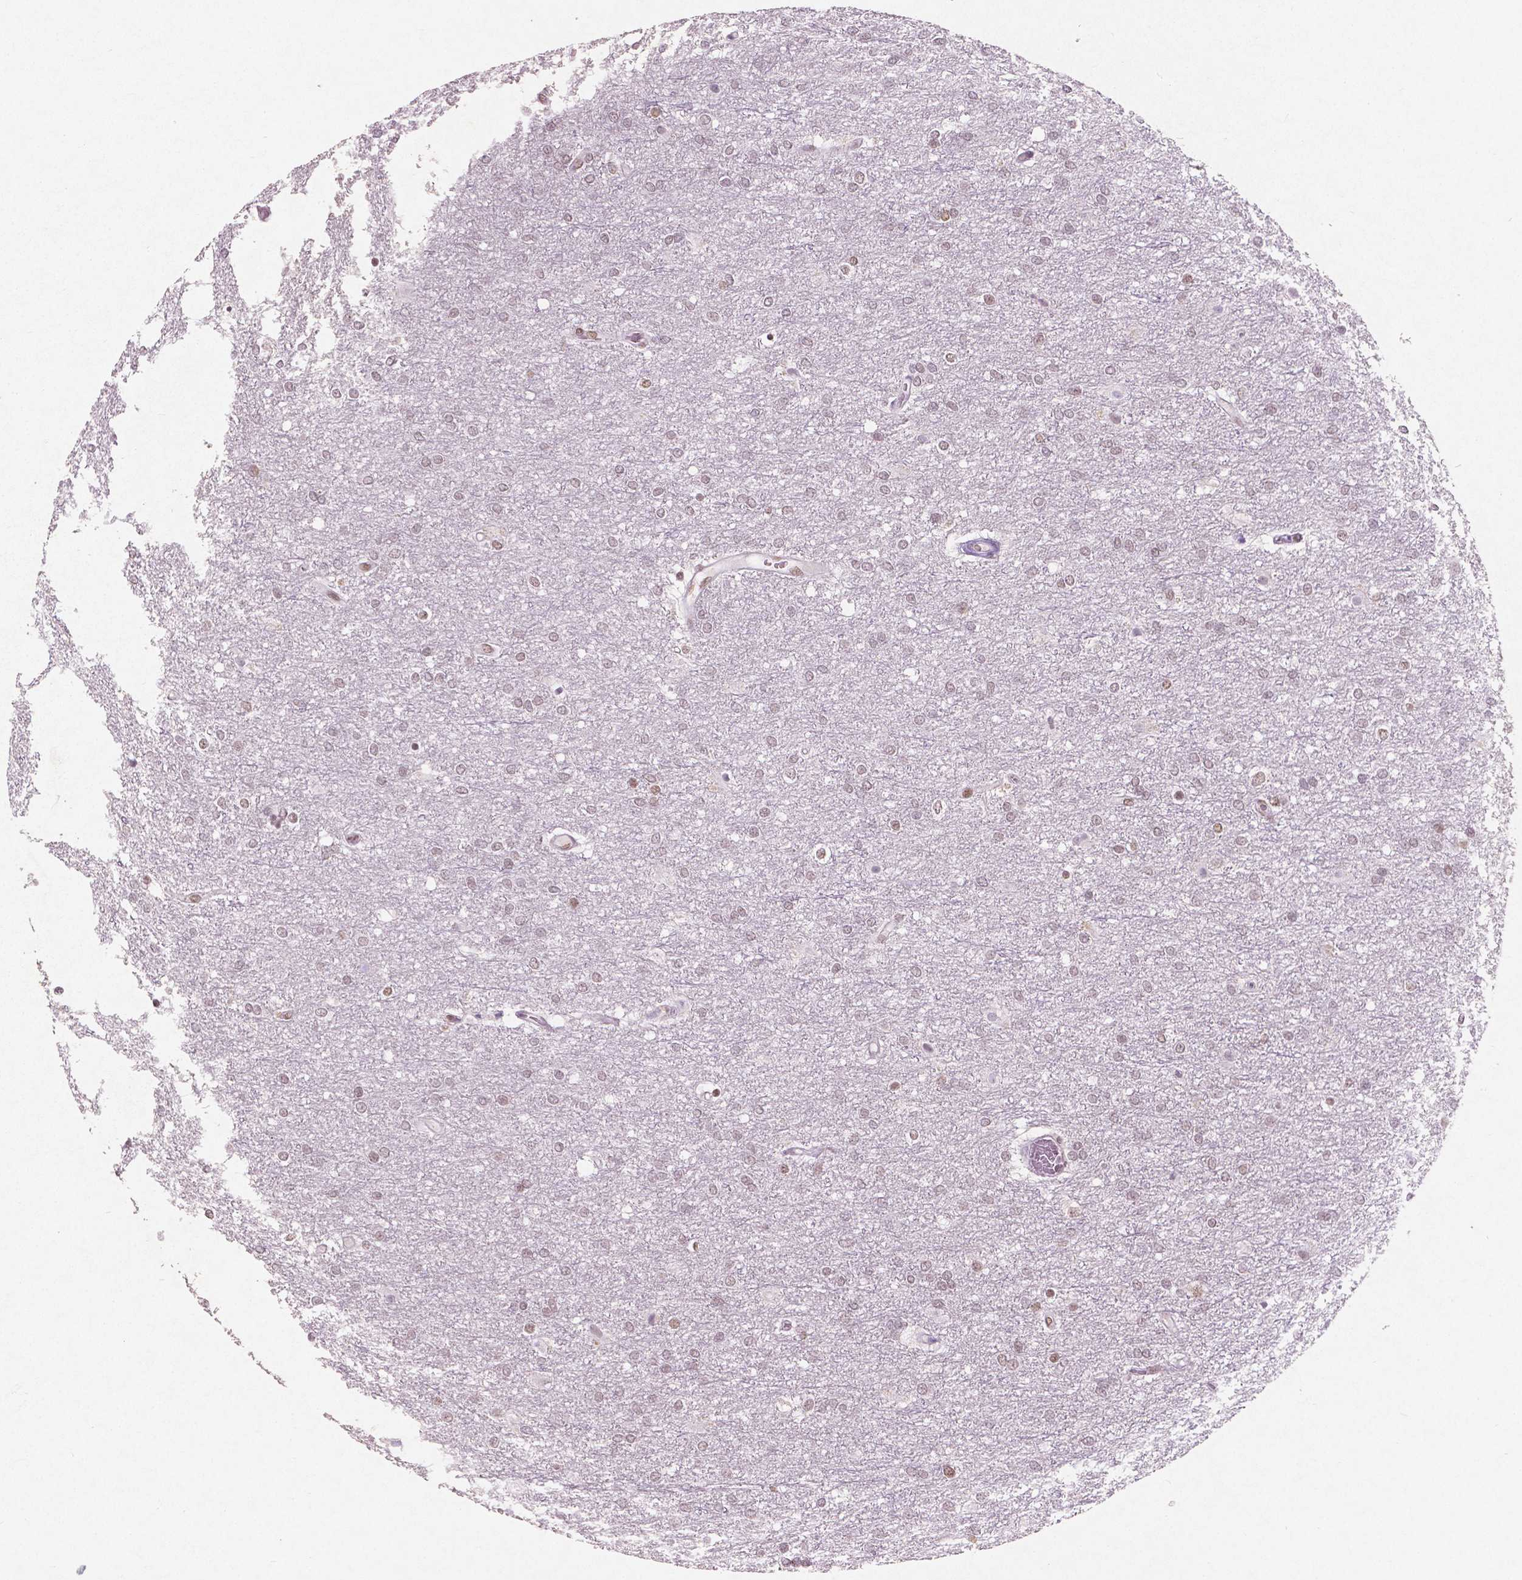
{"staining": {"intensity": "weak", "quantity": "25%-75%", "location": "nuclear"}, "tissue": "glioma", "cell_type": "Tumor cells", "image_type": "cancer", "snomed": [{"axis": "morphology", "description": "Glioma, malignant, High grade"}, {"axis": "topography", "description": "Brain"}], "caption": "Protein staining reveals weak nuclear positivity in about 25%-75% of tumor cells in glioma.", "gene": "BRD4", "patient": {"sex": "female", "age": 61}}